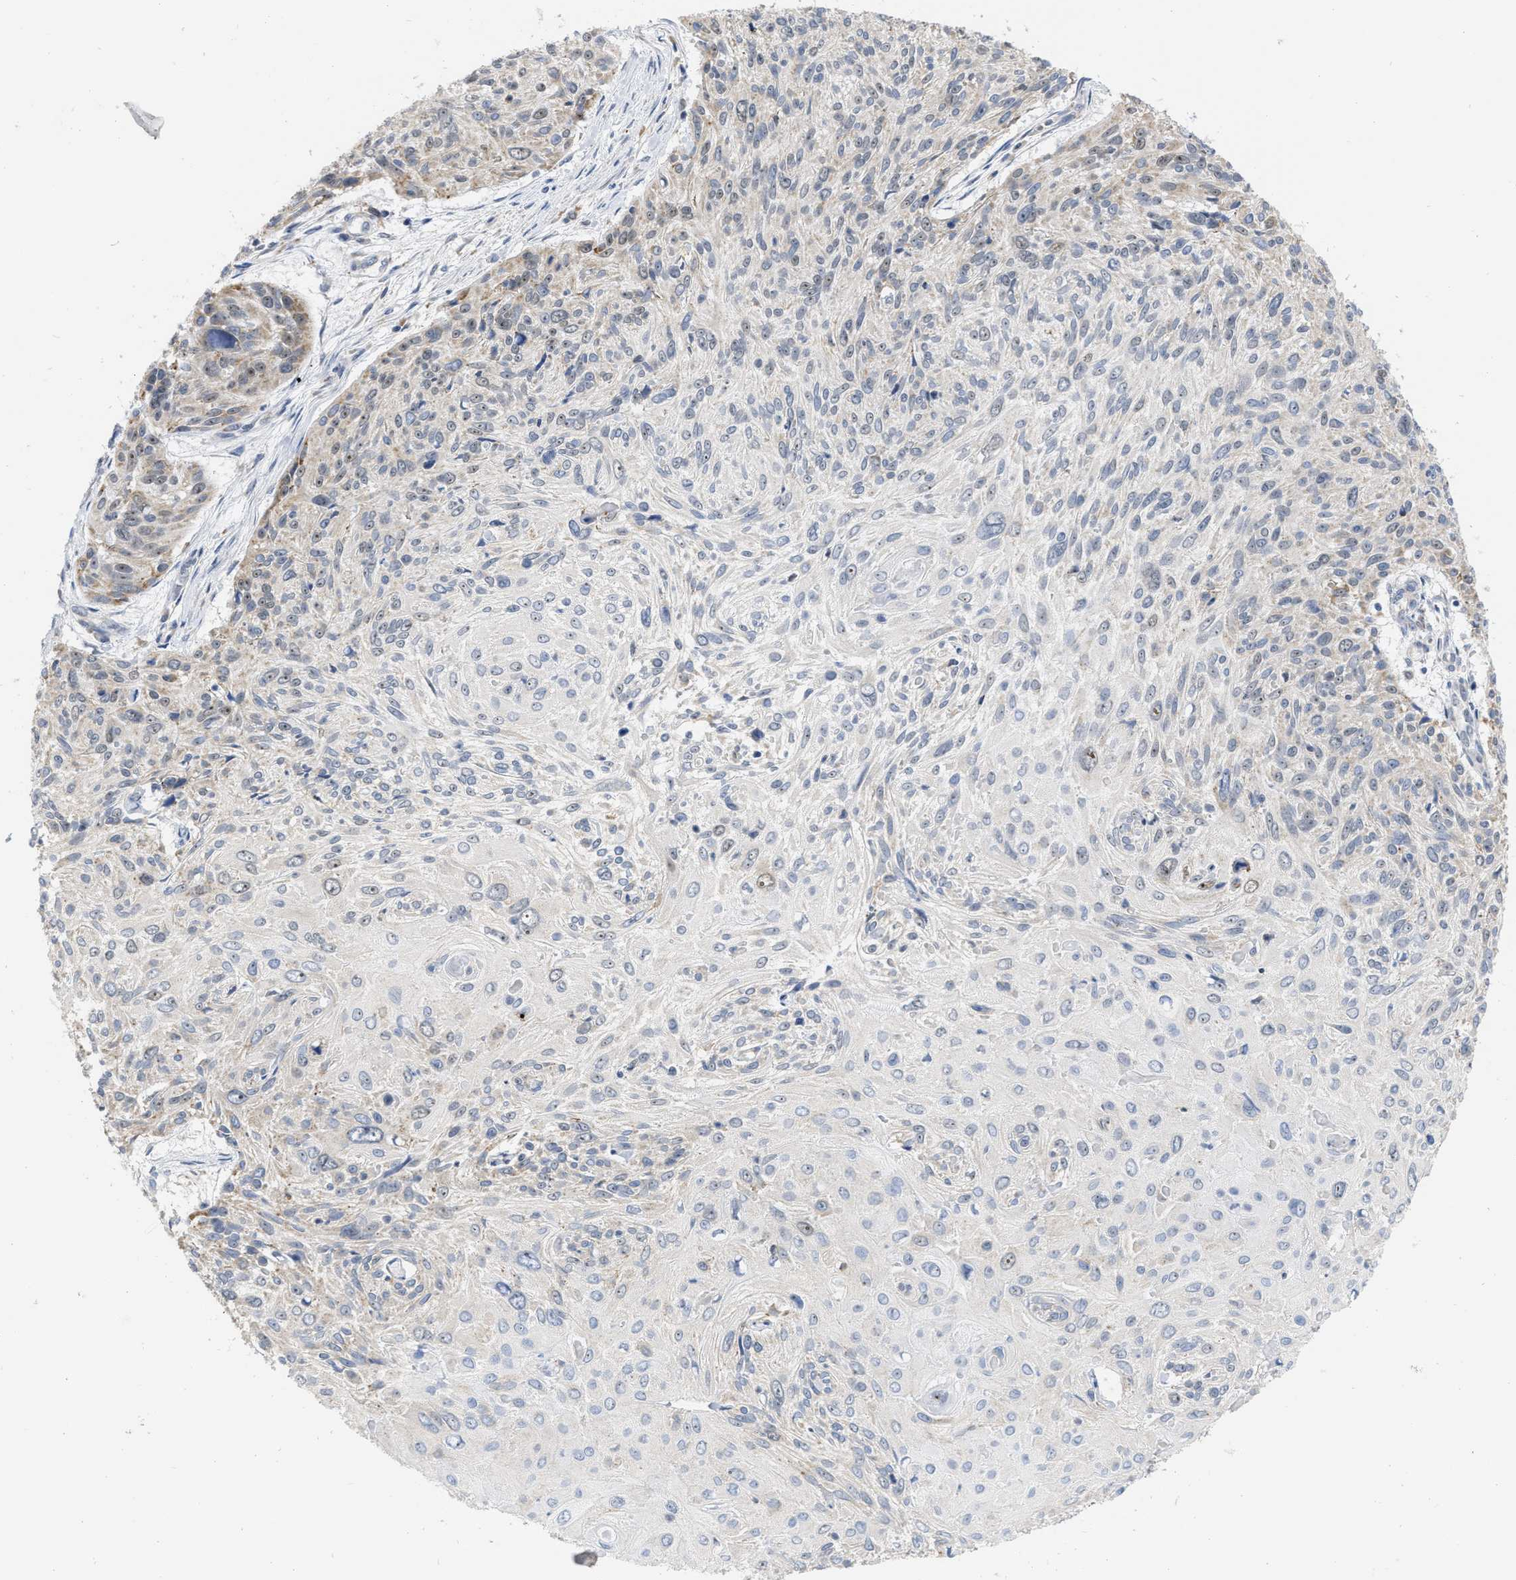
{"staining": {"intensity": "weak", "quantity": "25%-75%", "location": "cytoplasmic/membranous,nuclear"}, "tissue": "cervical cancer", "cell_type": "Tumor cells", "image_type": "cancer", "snomed": [{"axis": "morphology", "description": "Squamous cell carcinoma, NOS"}, {"axis": "topography", "description": "Cervix"}], "caption": "This photomicrograph shows immunohistochemistry (IHC) staining of cervical squamous cell carcinoma, with low weak cytoplasmic/membranous and nuclear expression in approximately 25%-75% of tumor cells.", "gene": "ELAC2", "patient": {"sex": "female", "age": 51}}